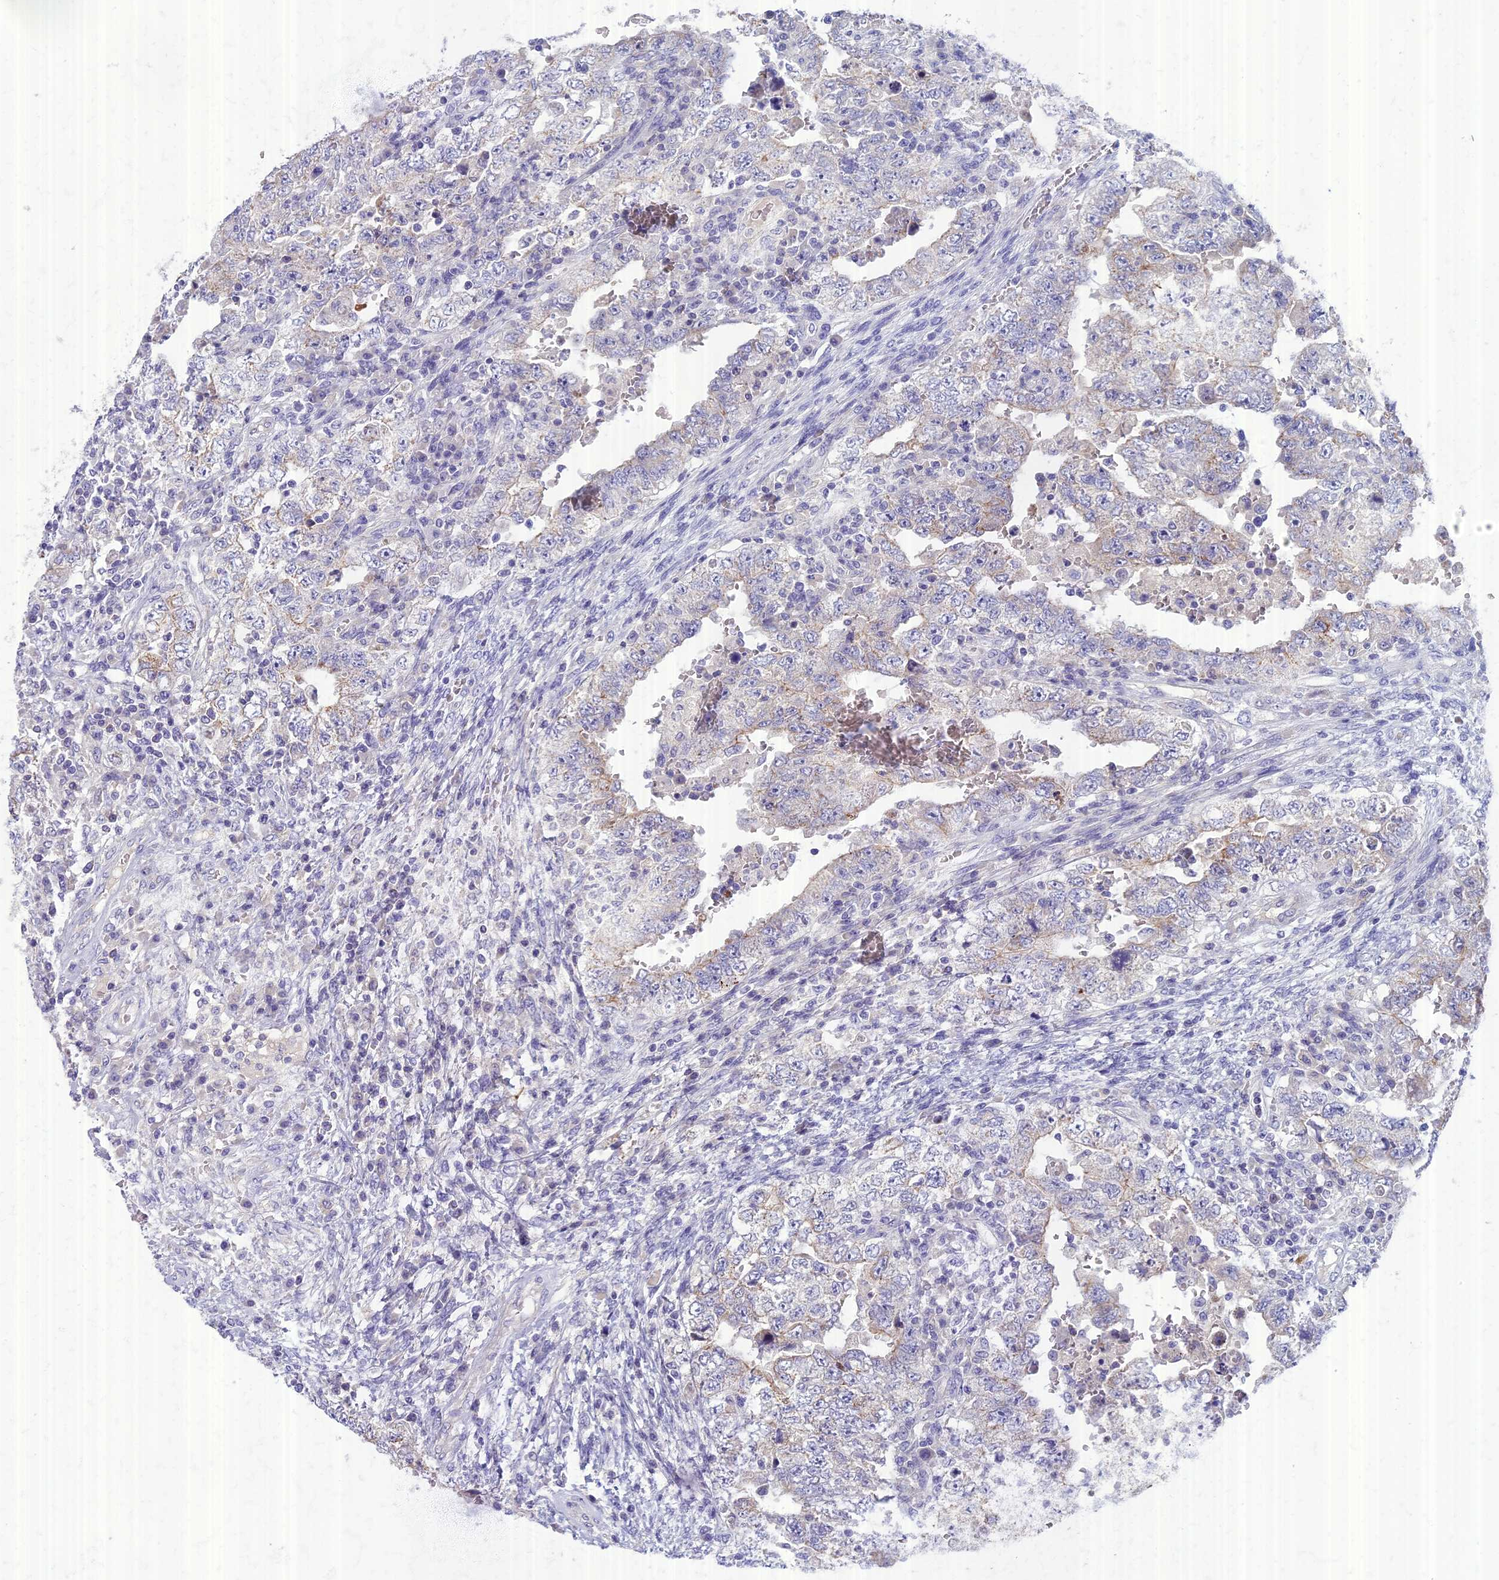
{"staining": {"intensity": "moderate", "quantity": "<25%", "location": "cytoplasmic/membranous"}, "tissue": "testis cancer", "cell_type": "Tumor cells", "image_type": "cancer", "snomed": [{"axis": "morphology", "description": "Carcinoma, Embryonal, NOS"}, {"axis": "topography", "description": "Testis"}], "caption": "Tumor cells show low levels of moderate cytoplasmic/membranous positivity in approximately <25% of cells in human embryonal carcinoma (testis). (DAB (3,3'-diaminobenzidine) IHC, brown staining for protein, blue staining for nuclei).", "gene": "AP4E1", "patient": {"sex": "male", "age": 26}}